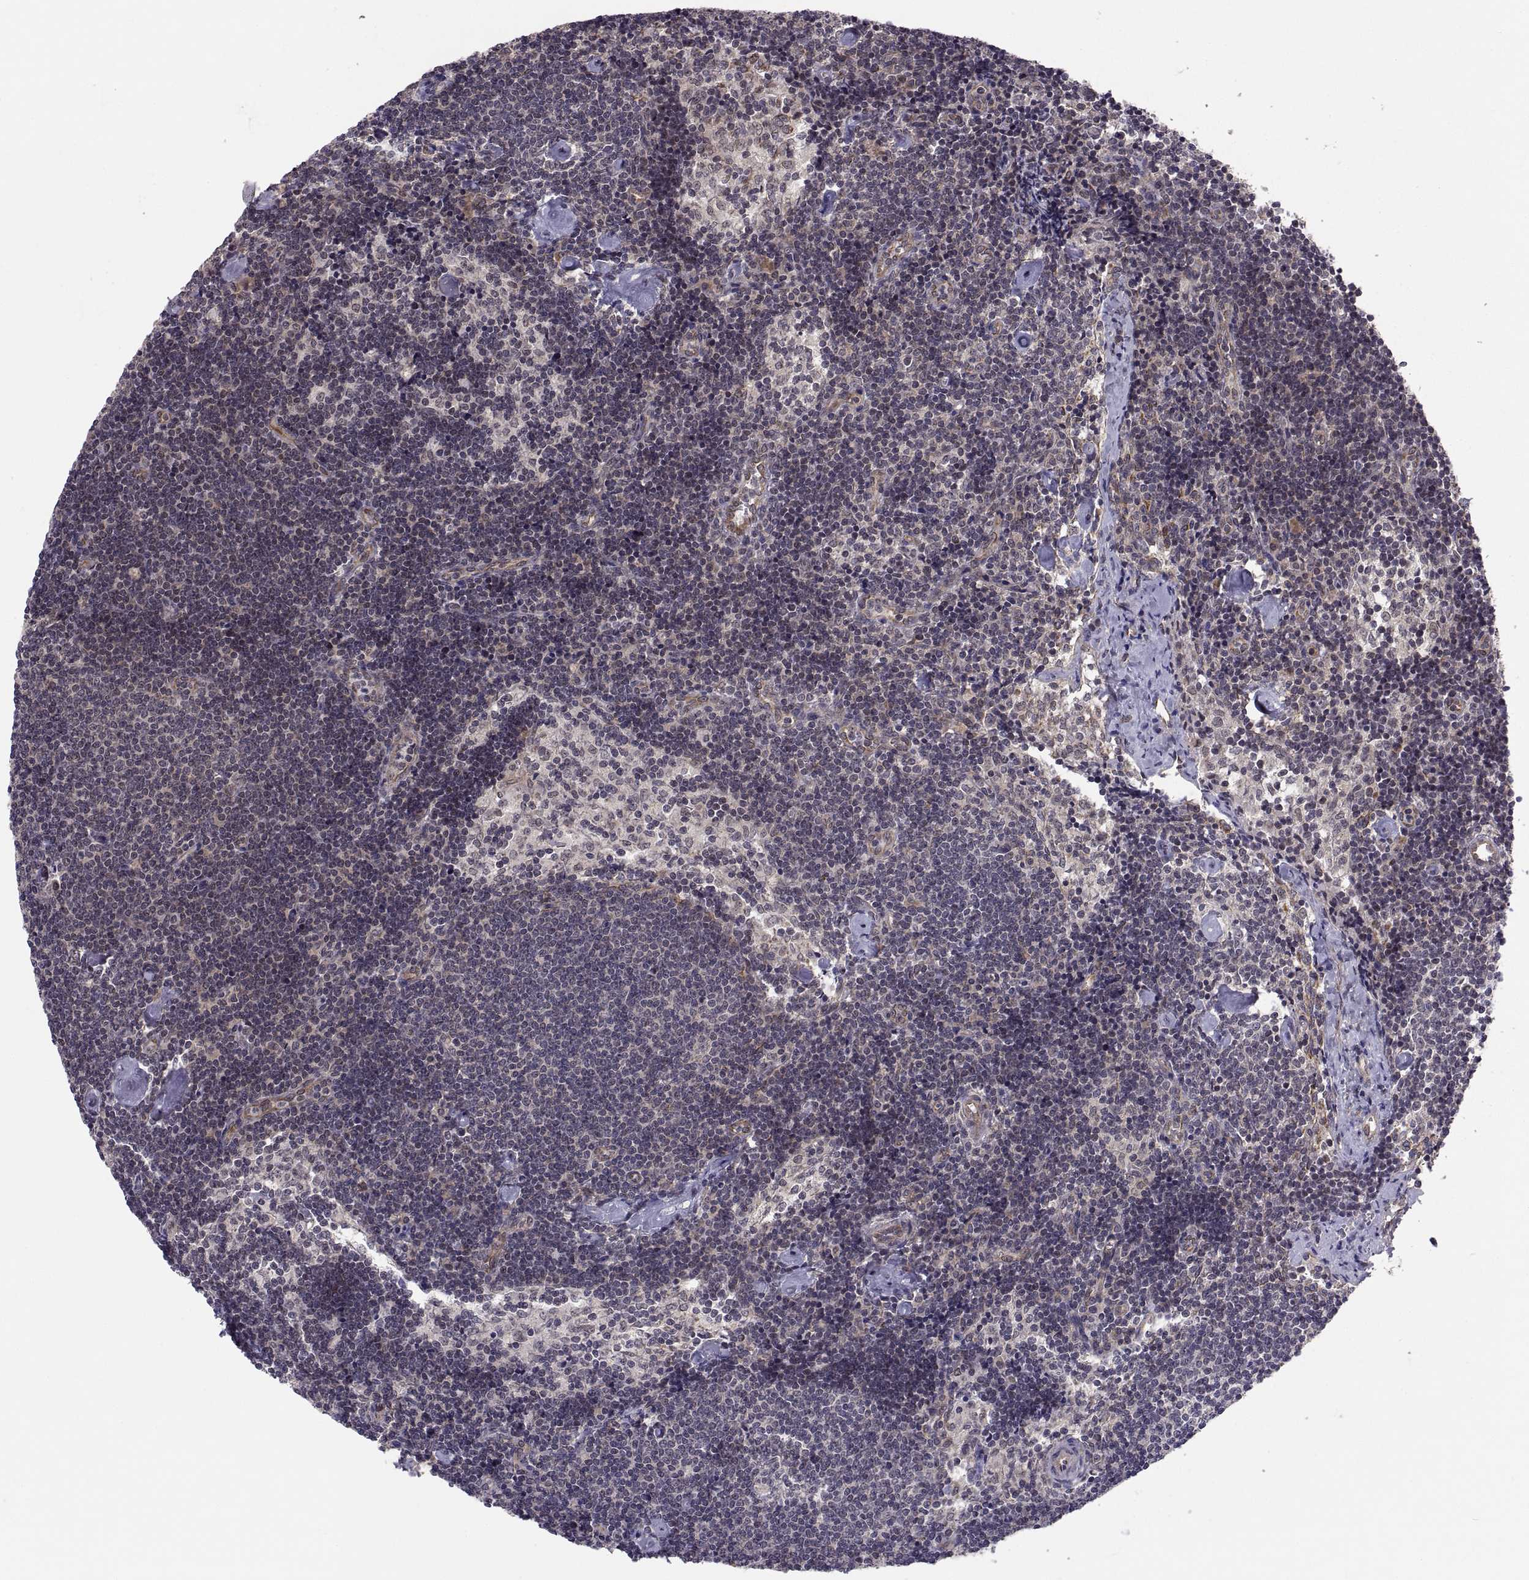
{"staining": {"intensity": "weak", "quantity": "<25%", "location": "cytoplasmic/membranous"}, "tissue": "lymph node", "cell_type": "Germinal center cells", "image_type": "normal", "snomed": [{"axis": "morphology", "description": "Normal tissue, NOS"}, {"axis": "topography", "description": "Lymph node"}], "caption": "Image shows no protein positivity in germinal center cells of benign lymph node.", "gene": "ABL2", "patient": {"sex": "female", "age": 42}}